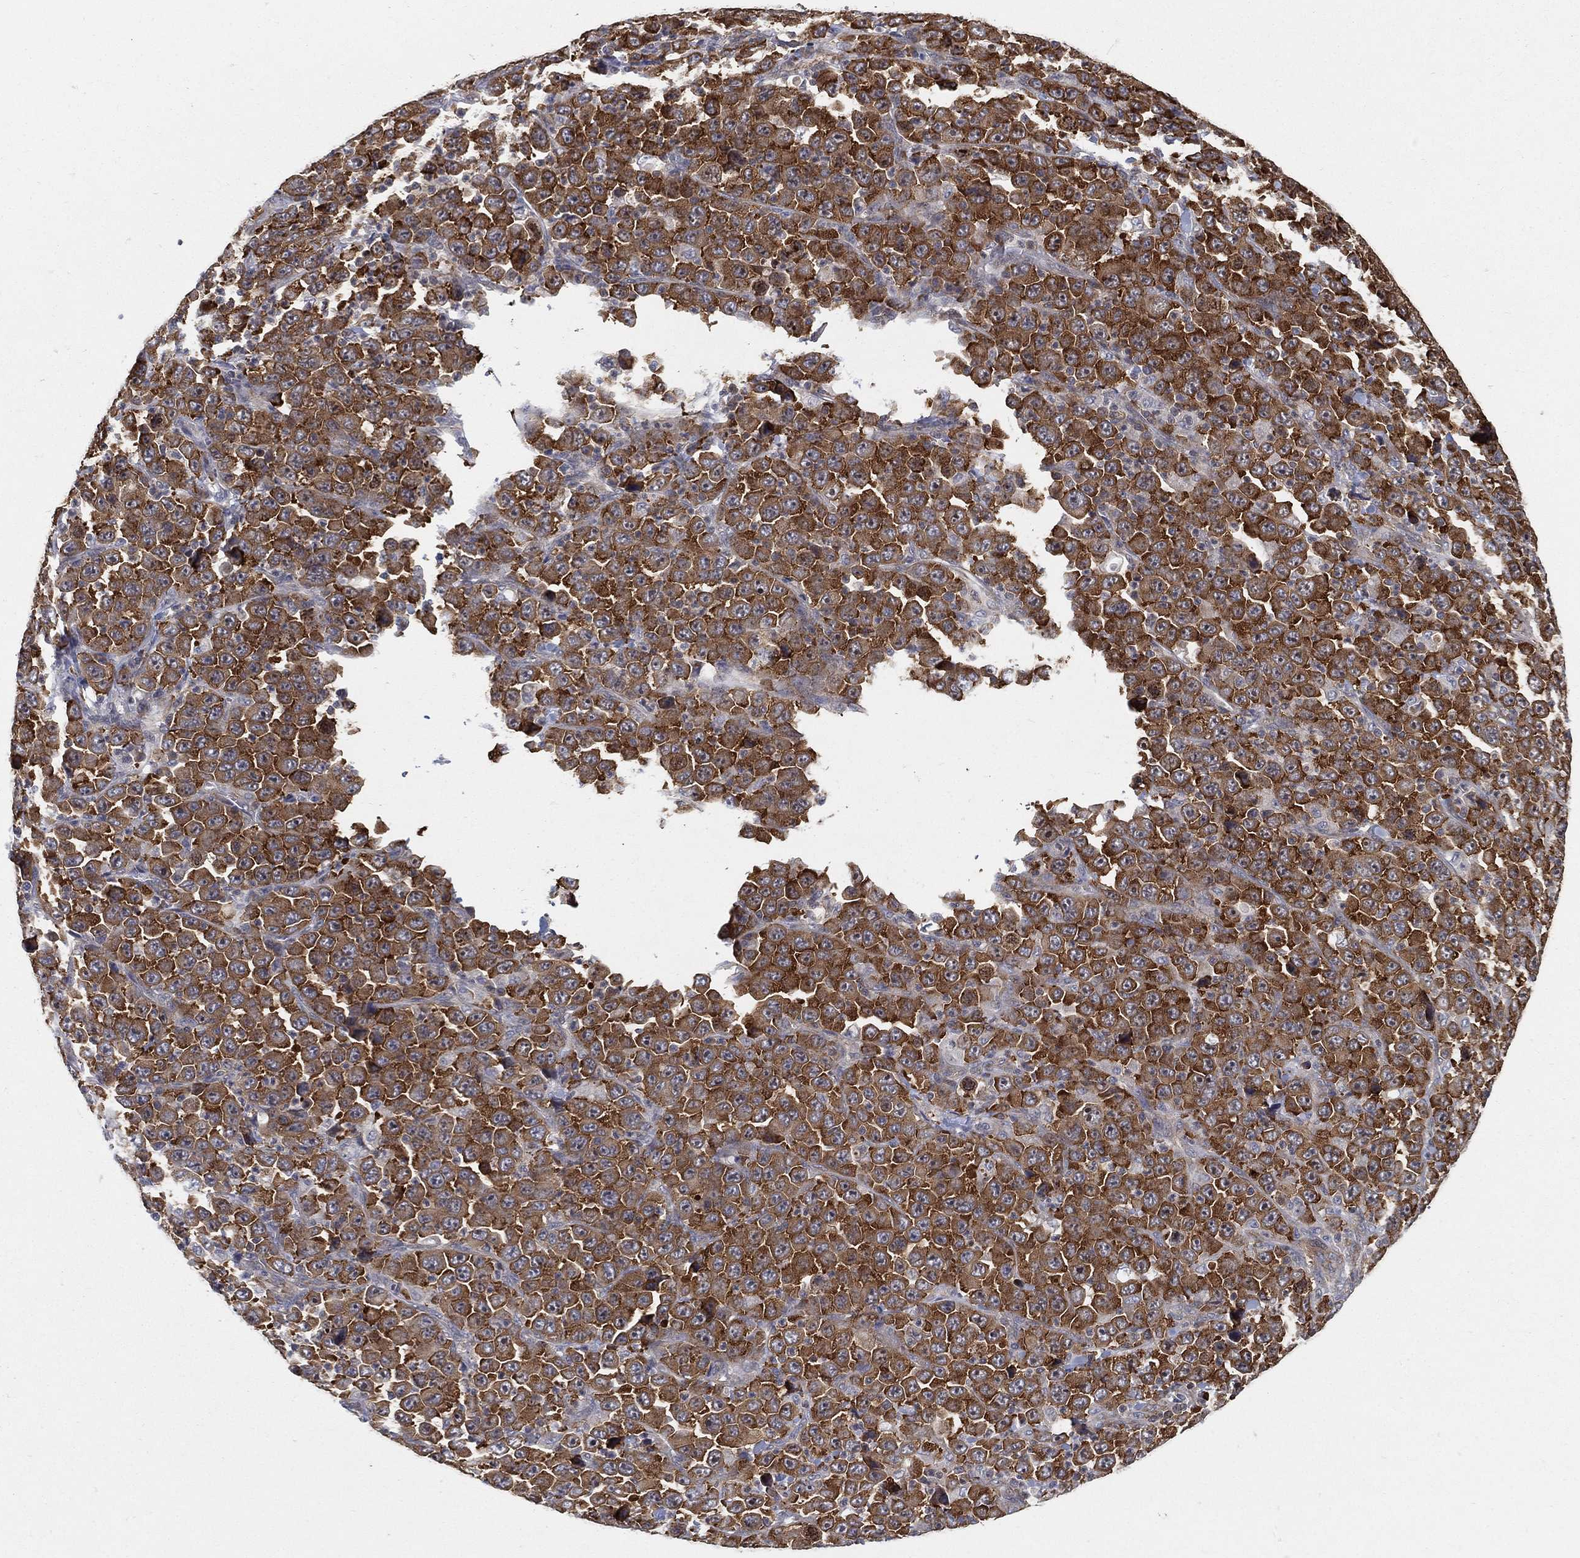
{"staining": {"intensity": "strong", "quantity": ">75%", "location": "cytoplasmic/membranous"}, "tissue": "stomach cancer", "cell_type": "Tumor cells", "image_type": "cancer", "snomed": [{"axis": "morphology", "description": "Normal tissue, NOS"}, {"axis": "morphology", "description": "Adenocarcinoma, NOS"}, {"axis": "topography", "description": "Stomach, upper"}, {"axis": "topography", "description": "Stomach"}], "caption": "Protein analysis of stomach adenocarcinoma tissue reveals strong cytoplasmic/membranous staining in approximately >75% of tumor cells.", "gene": "TMTC4", "patient": {"sex": "male", "age": 59}}